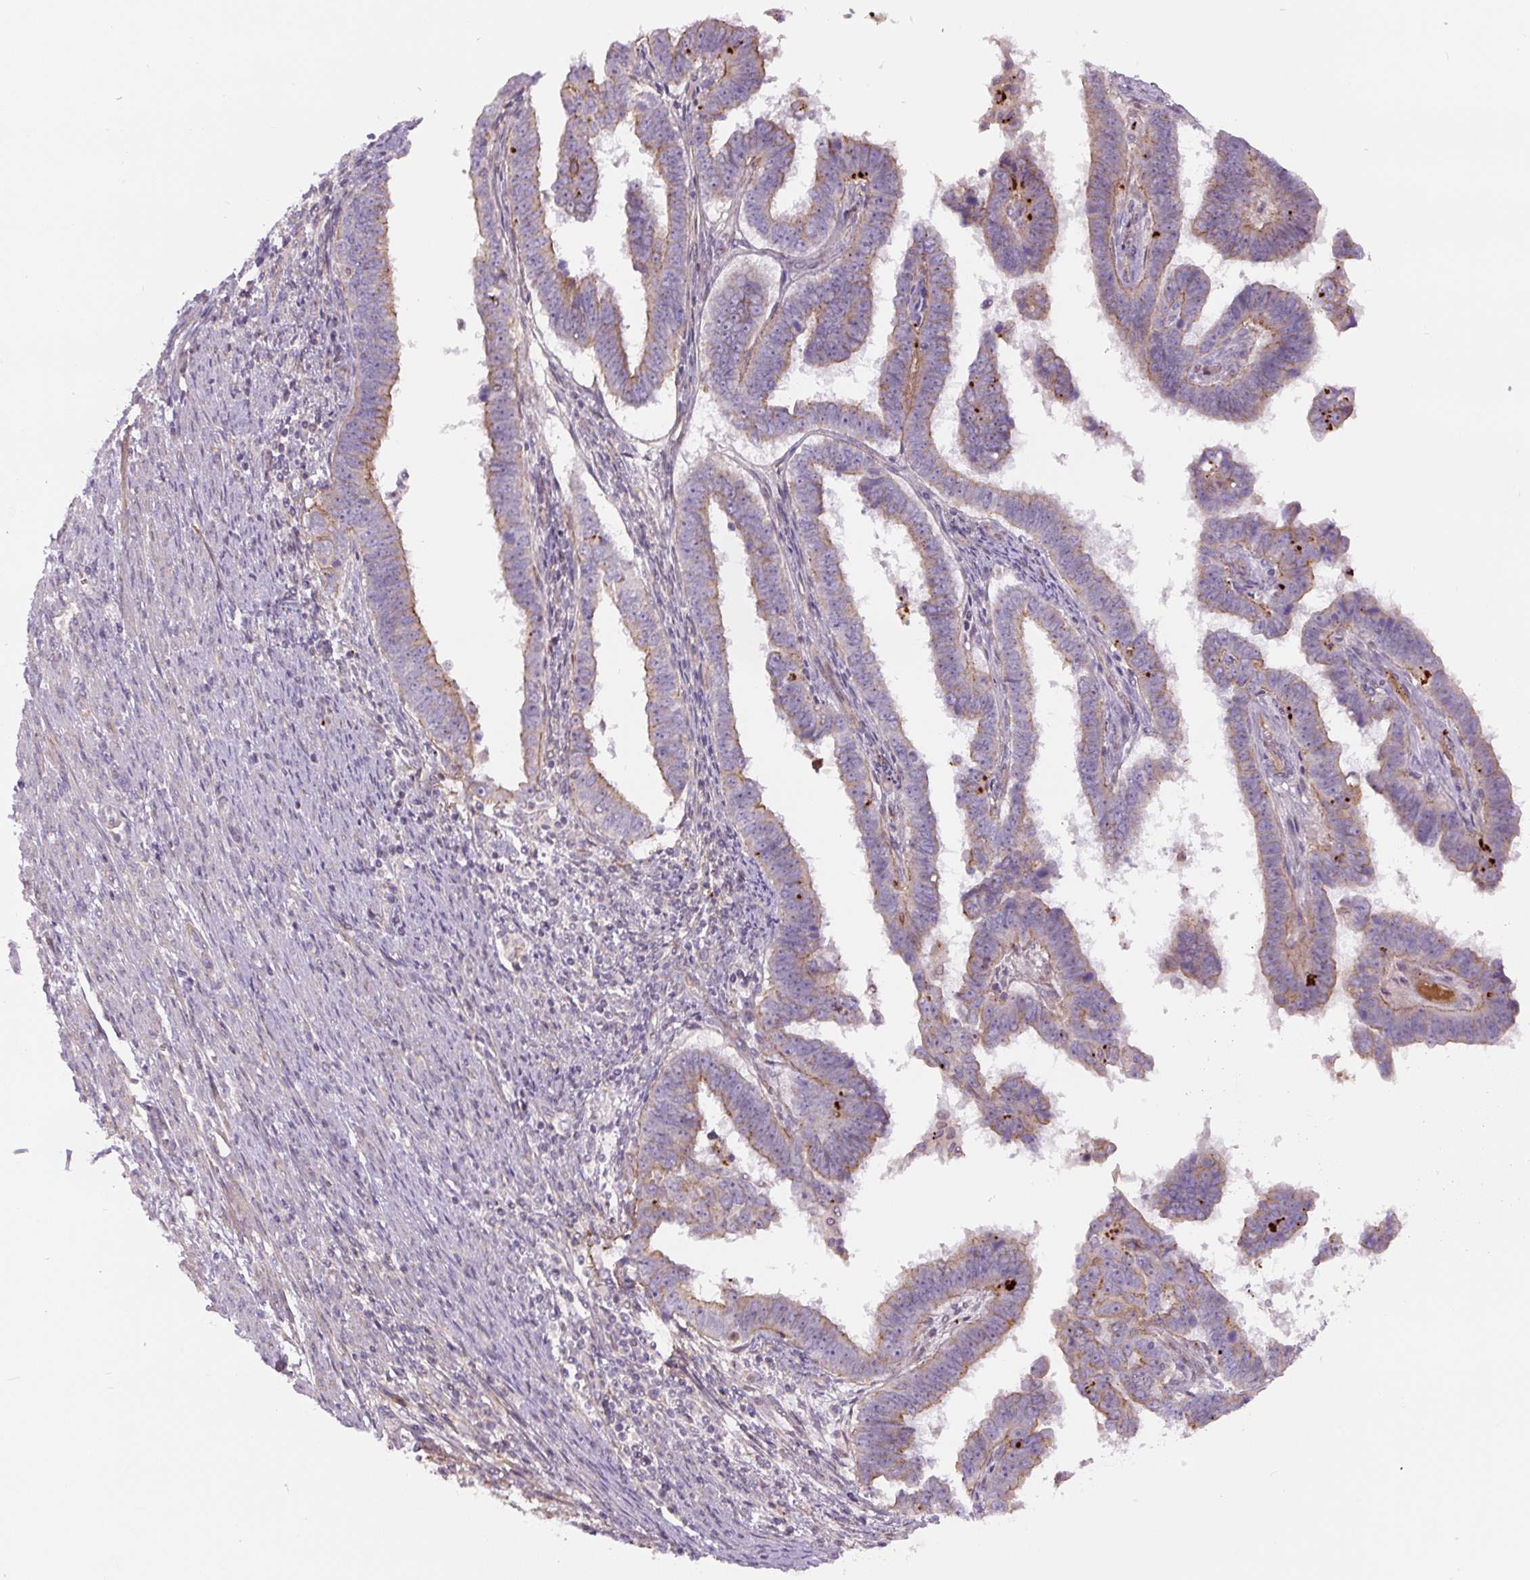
{"staining": {"intensity": "negative", "quantity": "none", "location": "none"}, "tissue": "endometrial cancer", "cell_type": "Tumor cells", "image_type": "cancer", "snomed": [{"axis": "morphology", "description": "Adenocarcinoma, NOS"}, {"axis": "topography", "description": "Endometrium"}], "caption": "Histopathology image shows no significant protein positivity in tumor cells of adenocarcinoma (endometrial). The staining is performed using DAB (3,3'-diaminobenzidine) brown chromogen with nuclei counter-stained in using hematoxylin.", "gene": "CCNI2", "patient": {"sex": "female", "age": 75}}